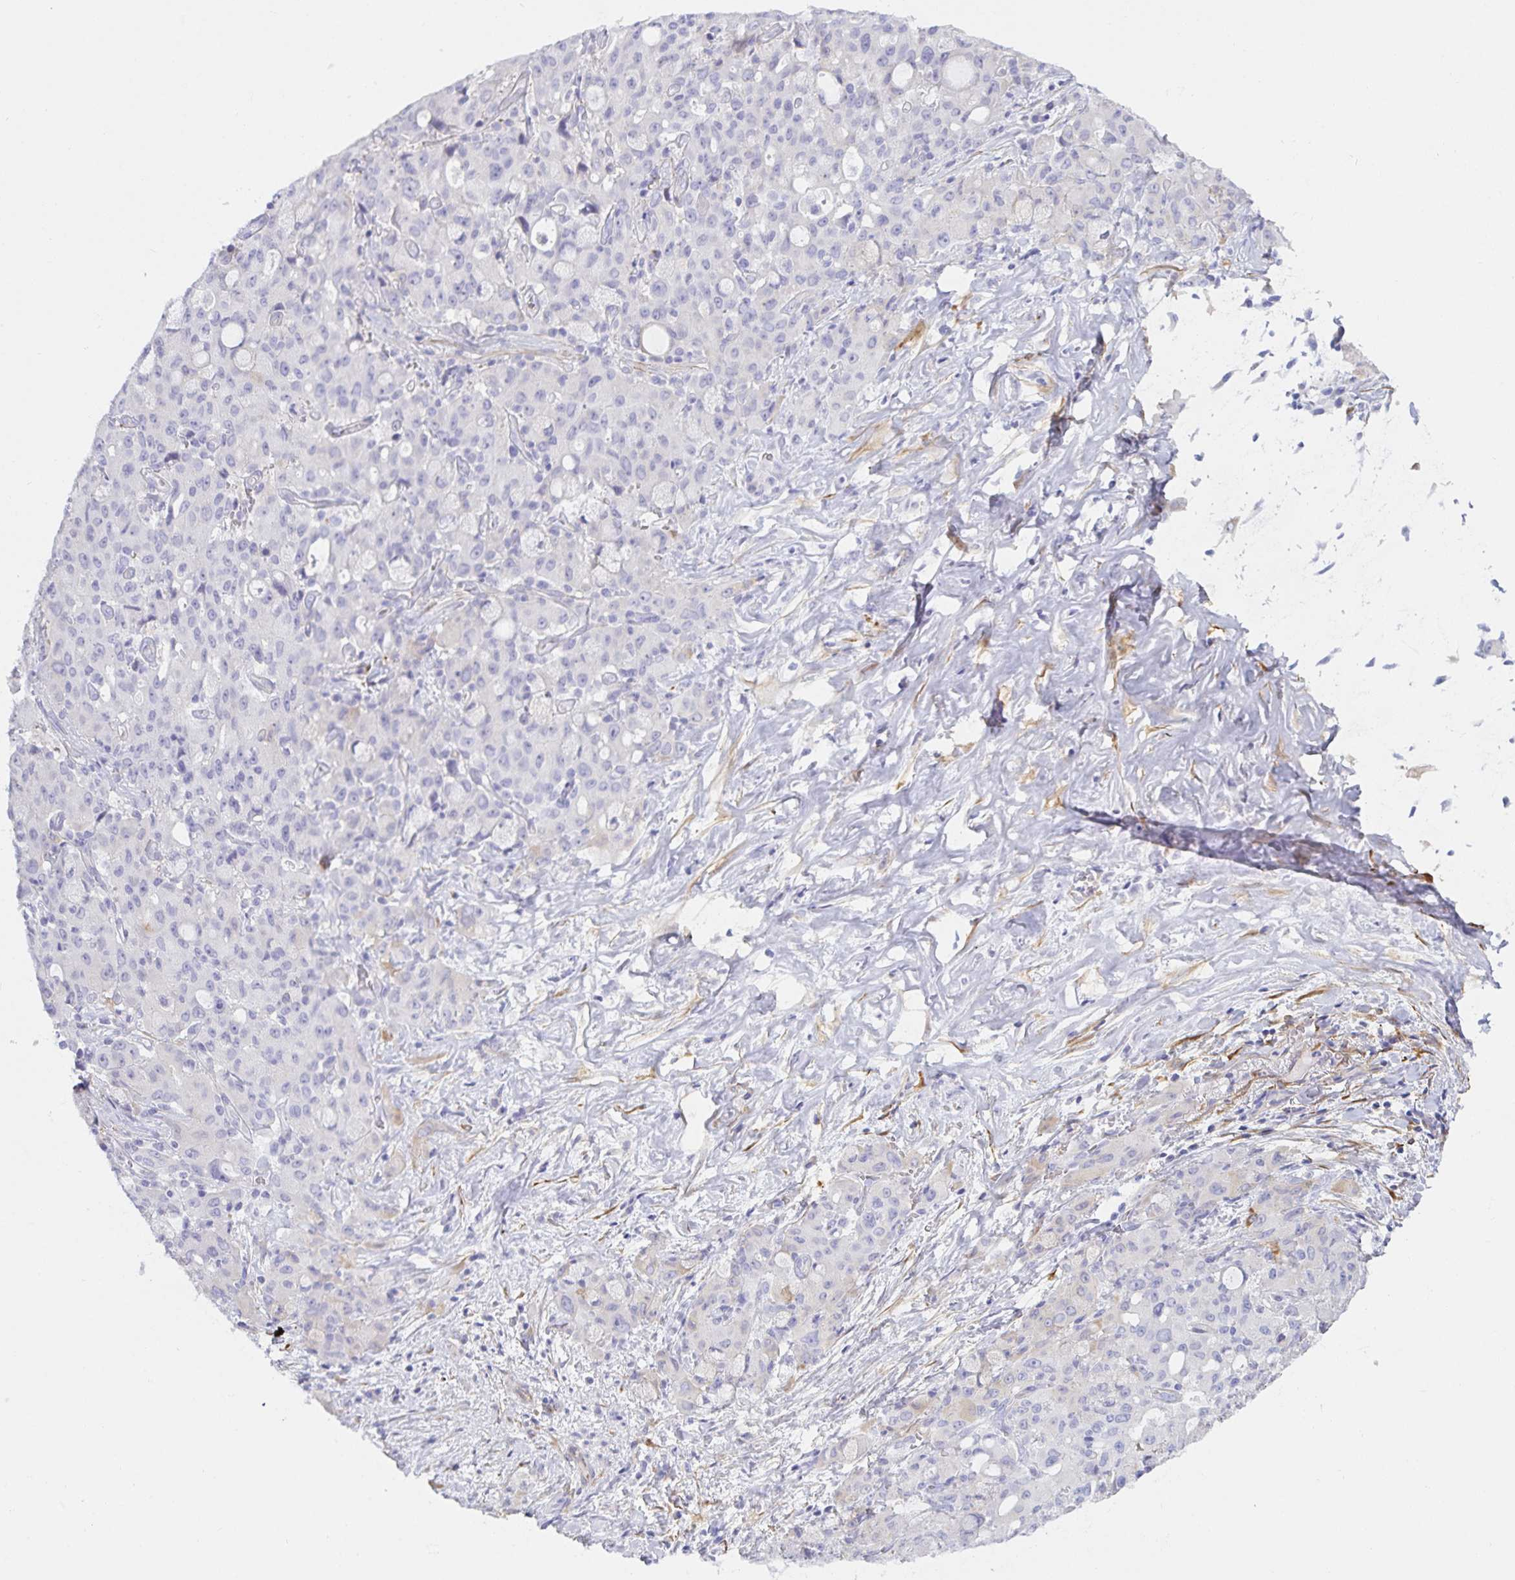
{"staining": {"intensity": "negative", "quantity": "none", "location": "none"}, "tissue": "lung cancer", "cell_type": "Tumor cells", "image_type": "cancer", "snomed": [{"axis": "morphology", "description": "Adenocarcinoma, NOS"}, {"axis": "topography", "description": "Lung"}], "caption": "This is an immunohistochemistry photomicrograph of lung adenocarcinoma. There is no expression in tumor cells.", "gene": "SPAG4", "patient": {"sex": "female", "age": 44}}